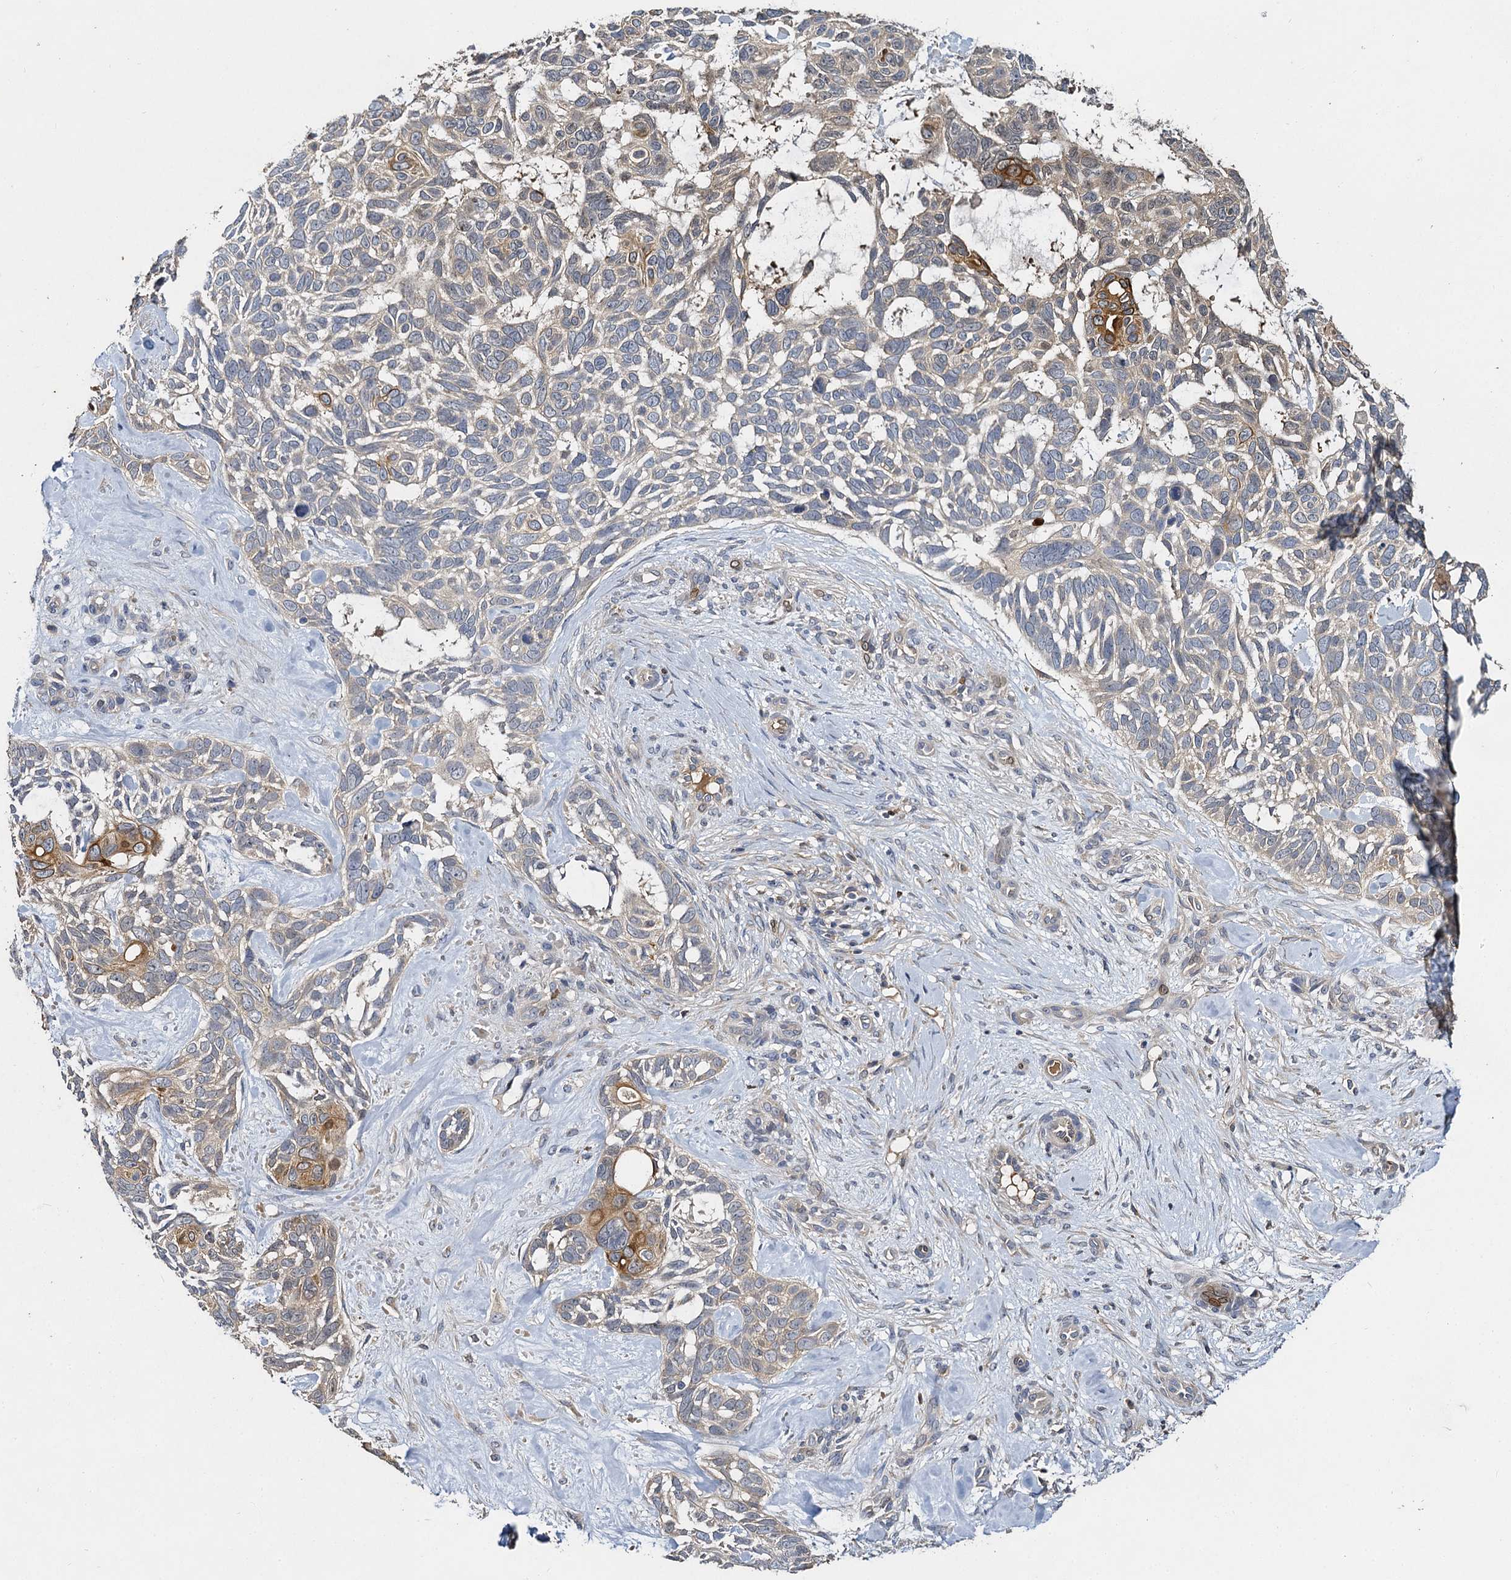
{"staining": {"intensity": "moderate", "quantity": "<25%", "location": "cytoplasmic/membranous"}, "tissue": "skin cancer", "cell_type": "Tumor cells", "image_type": "cancer", "snomed": [{"axis": "morphology", "description": "Basal cell carcinoma"}, {"axis": "topography", "description": "Skin"}], "caption": "Immunohistochemical staining of basal cell carcinoma (skin) demonstrates low levels of moderate cytoplasmic/membranous expression in about <25% of tumor cells.", "gene": "SLC11A2", "patient": {"sex": "male", "age": 88}}